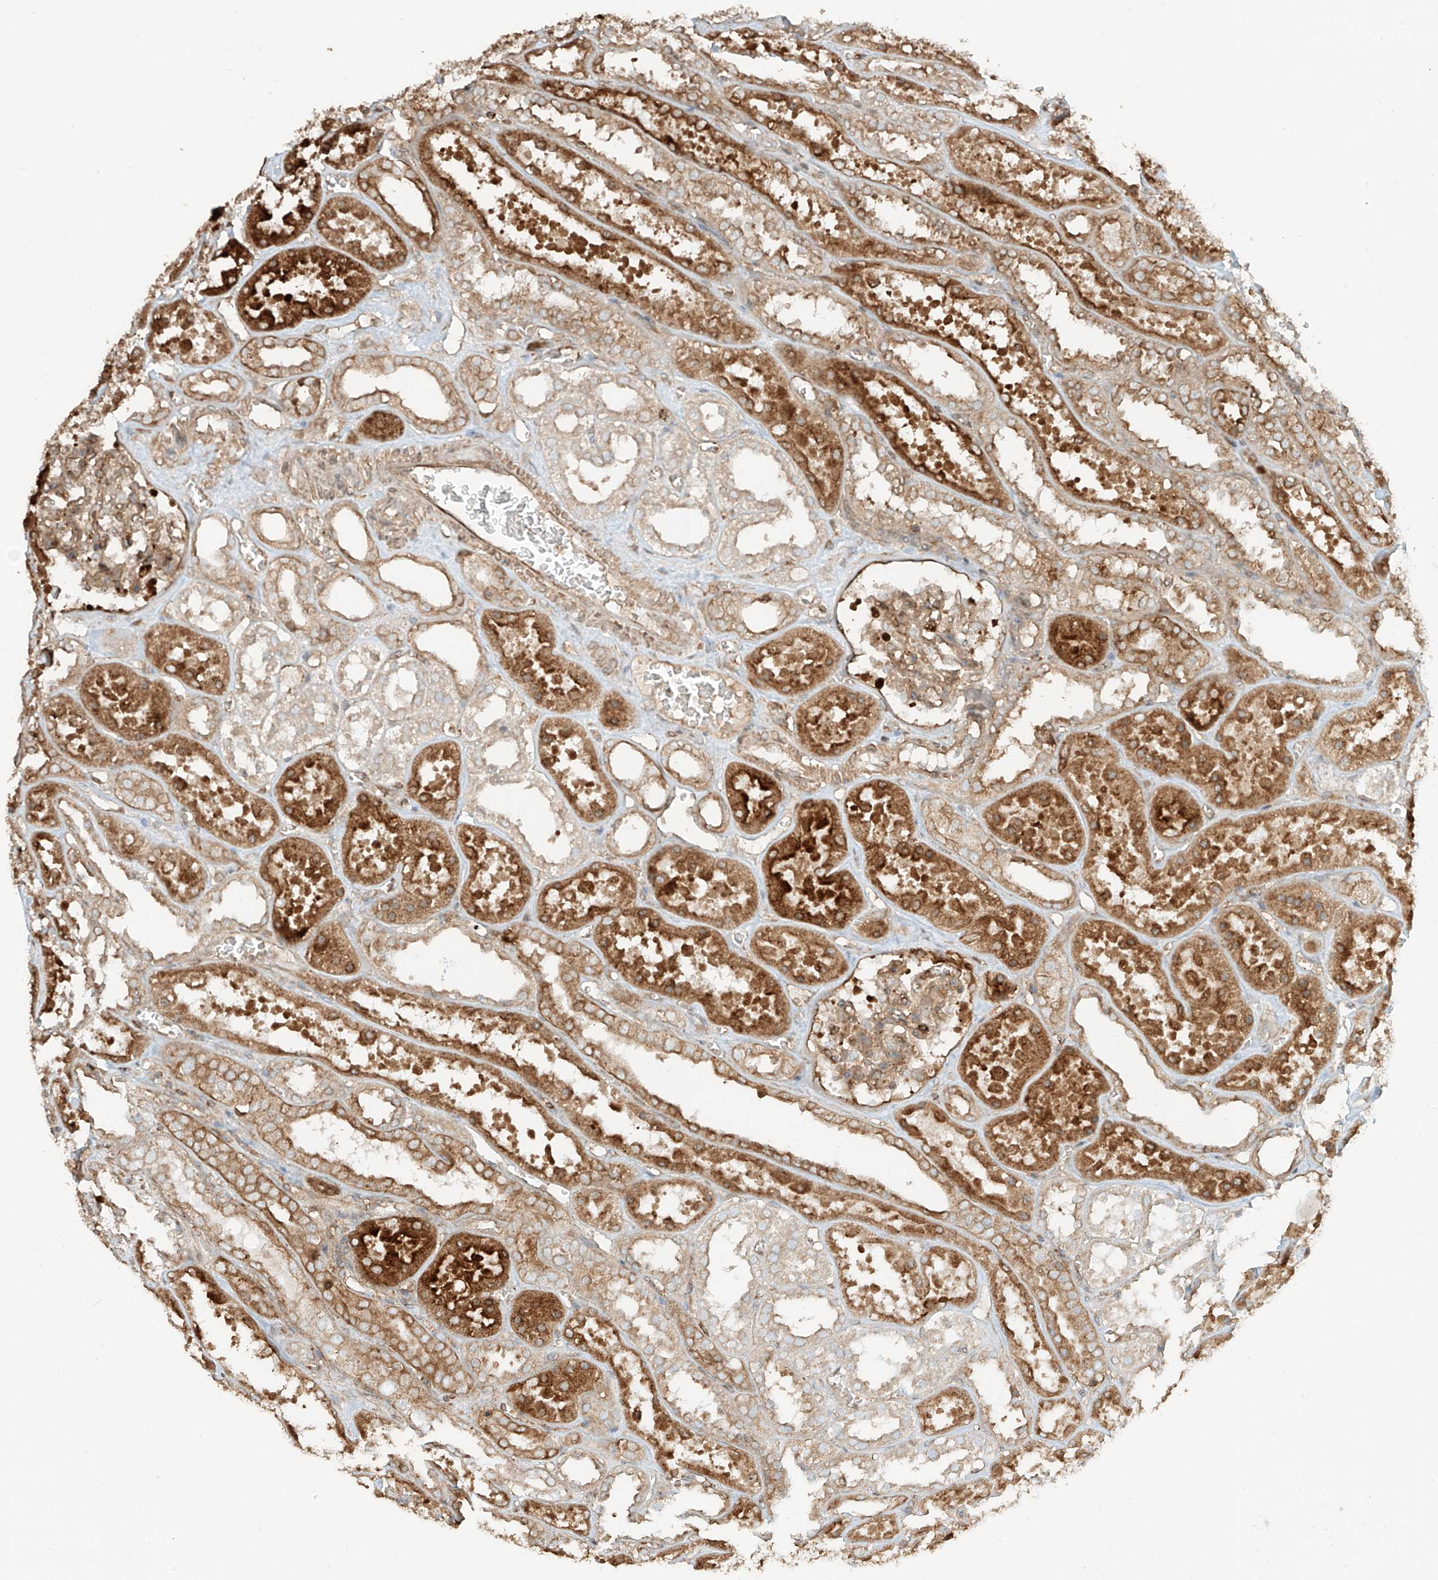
{"staining": {"intensity": "moderate", "quantity": ">75%", "location": "cytoplasmic/membranous"}, "tissue": "kidney", "cell_type": "Cells in glomeruli", "image_type": "normal", "snomed": [{"axis": "morphology", "description": "Normal tissue, NOS"}, {"axis": "topography", "description": "Kidney"}], "caption": "Benign kidney exhibits moderate cytoplasmic/membranous staining in about >75% of cells in glomeruli Nuclei are stained in blue..", "gene": "CCDC115", "patient": {"sex": "female", "age": 41}}